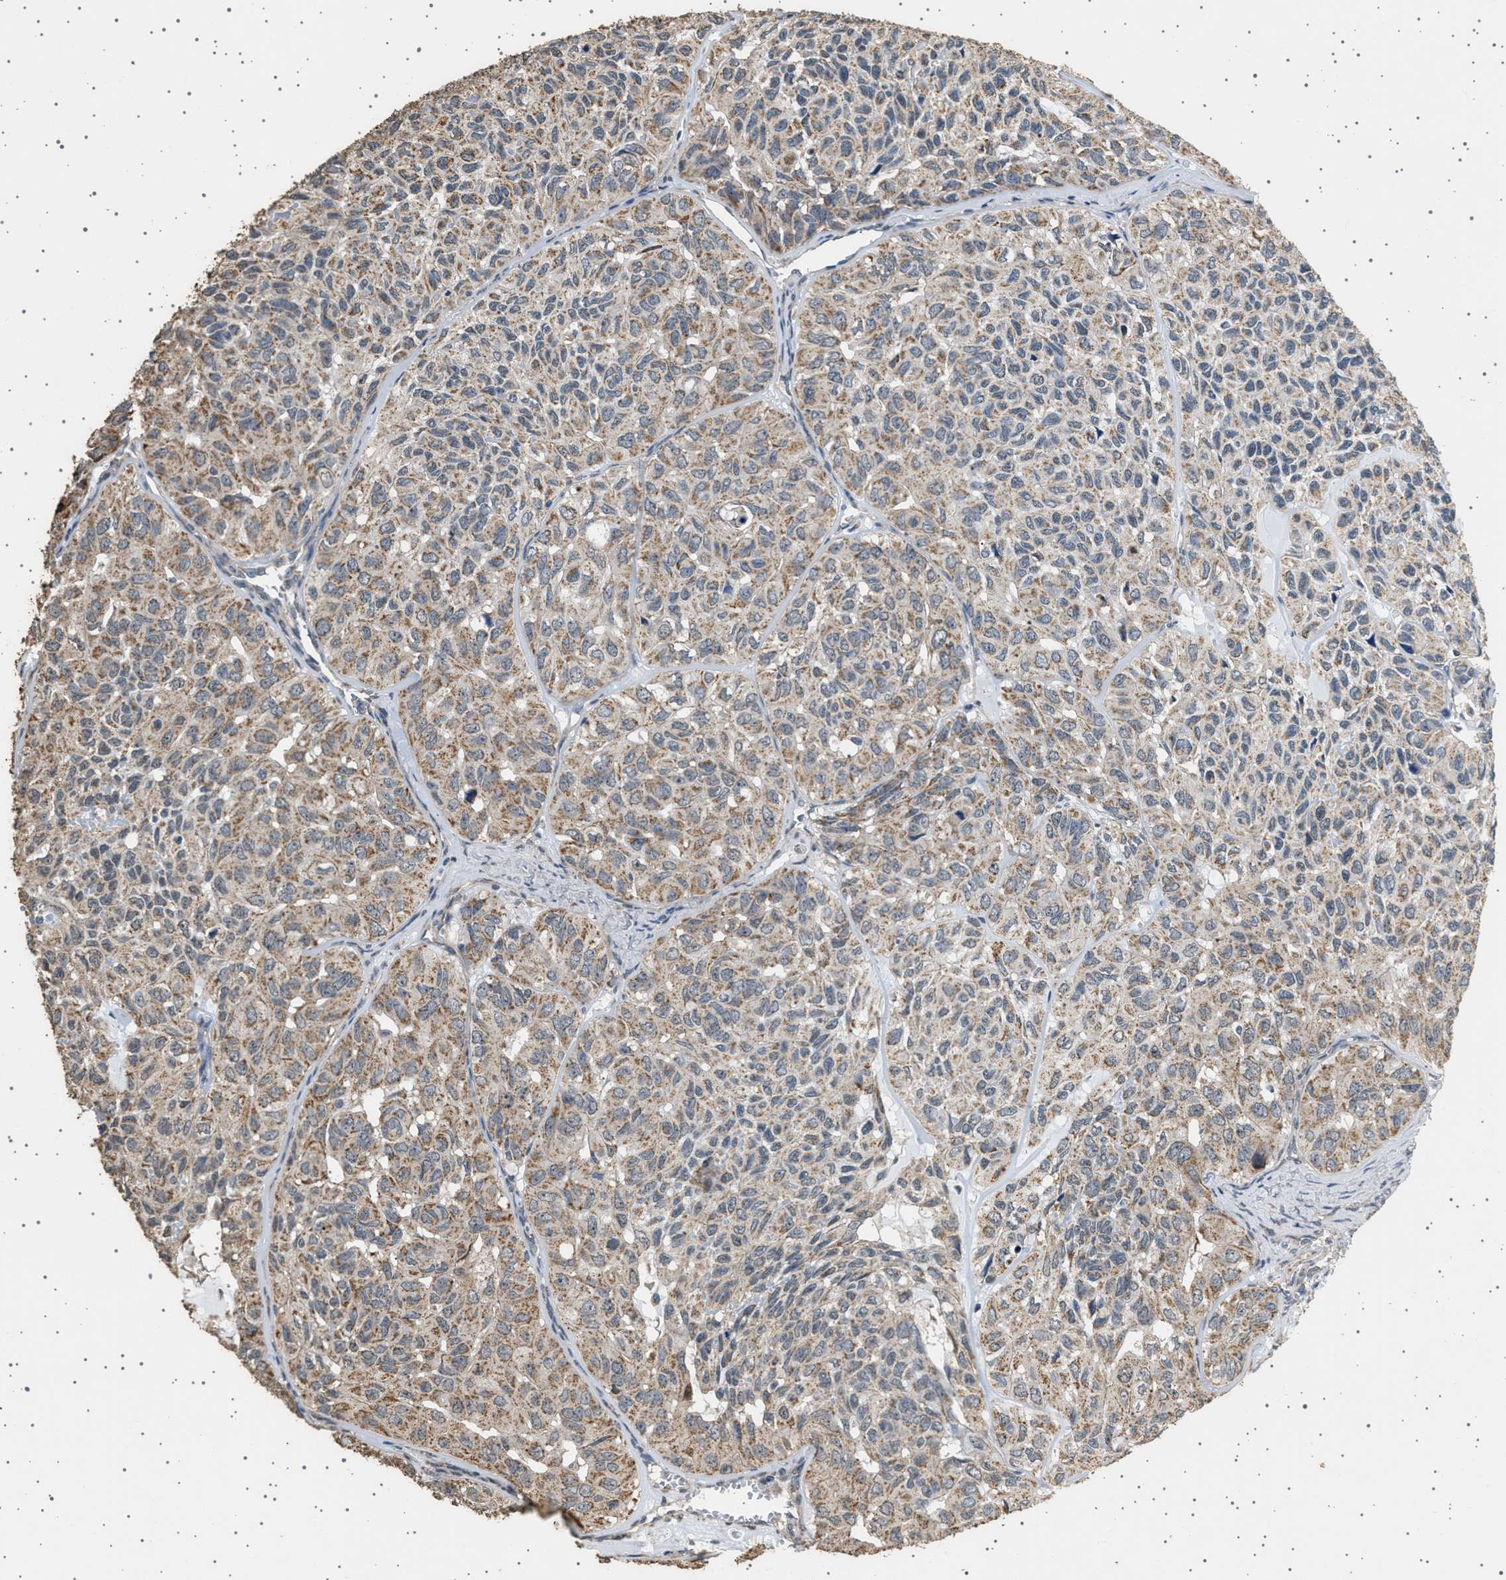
{"staining": {"intensity": "moderate", "quantity": ">75%", "location": "cytoplasmic/membranous"}, "tissue": "head and neck cancer", "cell_type": "Tumor cells", "image_type": "cancer", "snomed": [{"axis": "morphology", "description": "Adenocarcinoma, NOS"}, {"axis": "topography", "description": "Salivary gland, NOS"}, {"axis": "topography", "description": "Head-Neck"}], "caption": "This is a histology image of IHC staining of head and neck cancer, which shows moderate positivity in the cytoplasmic/membranous of tumor cells.", "gene": "KCNA4", "patient": {"sex": "female", "age": 76}}